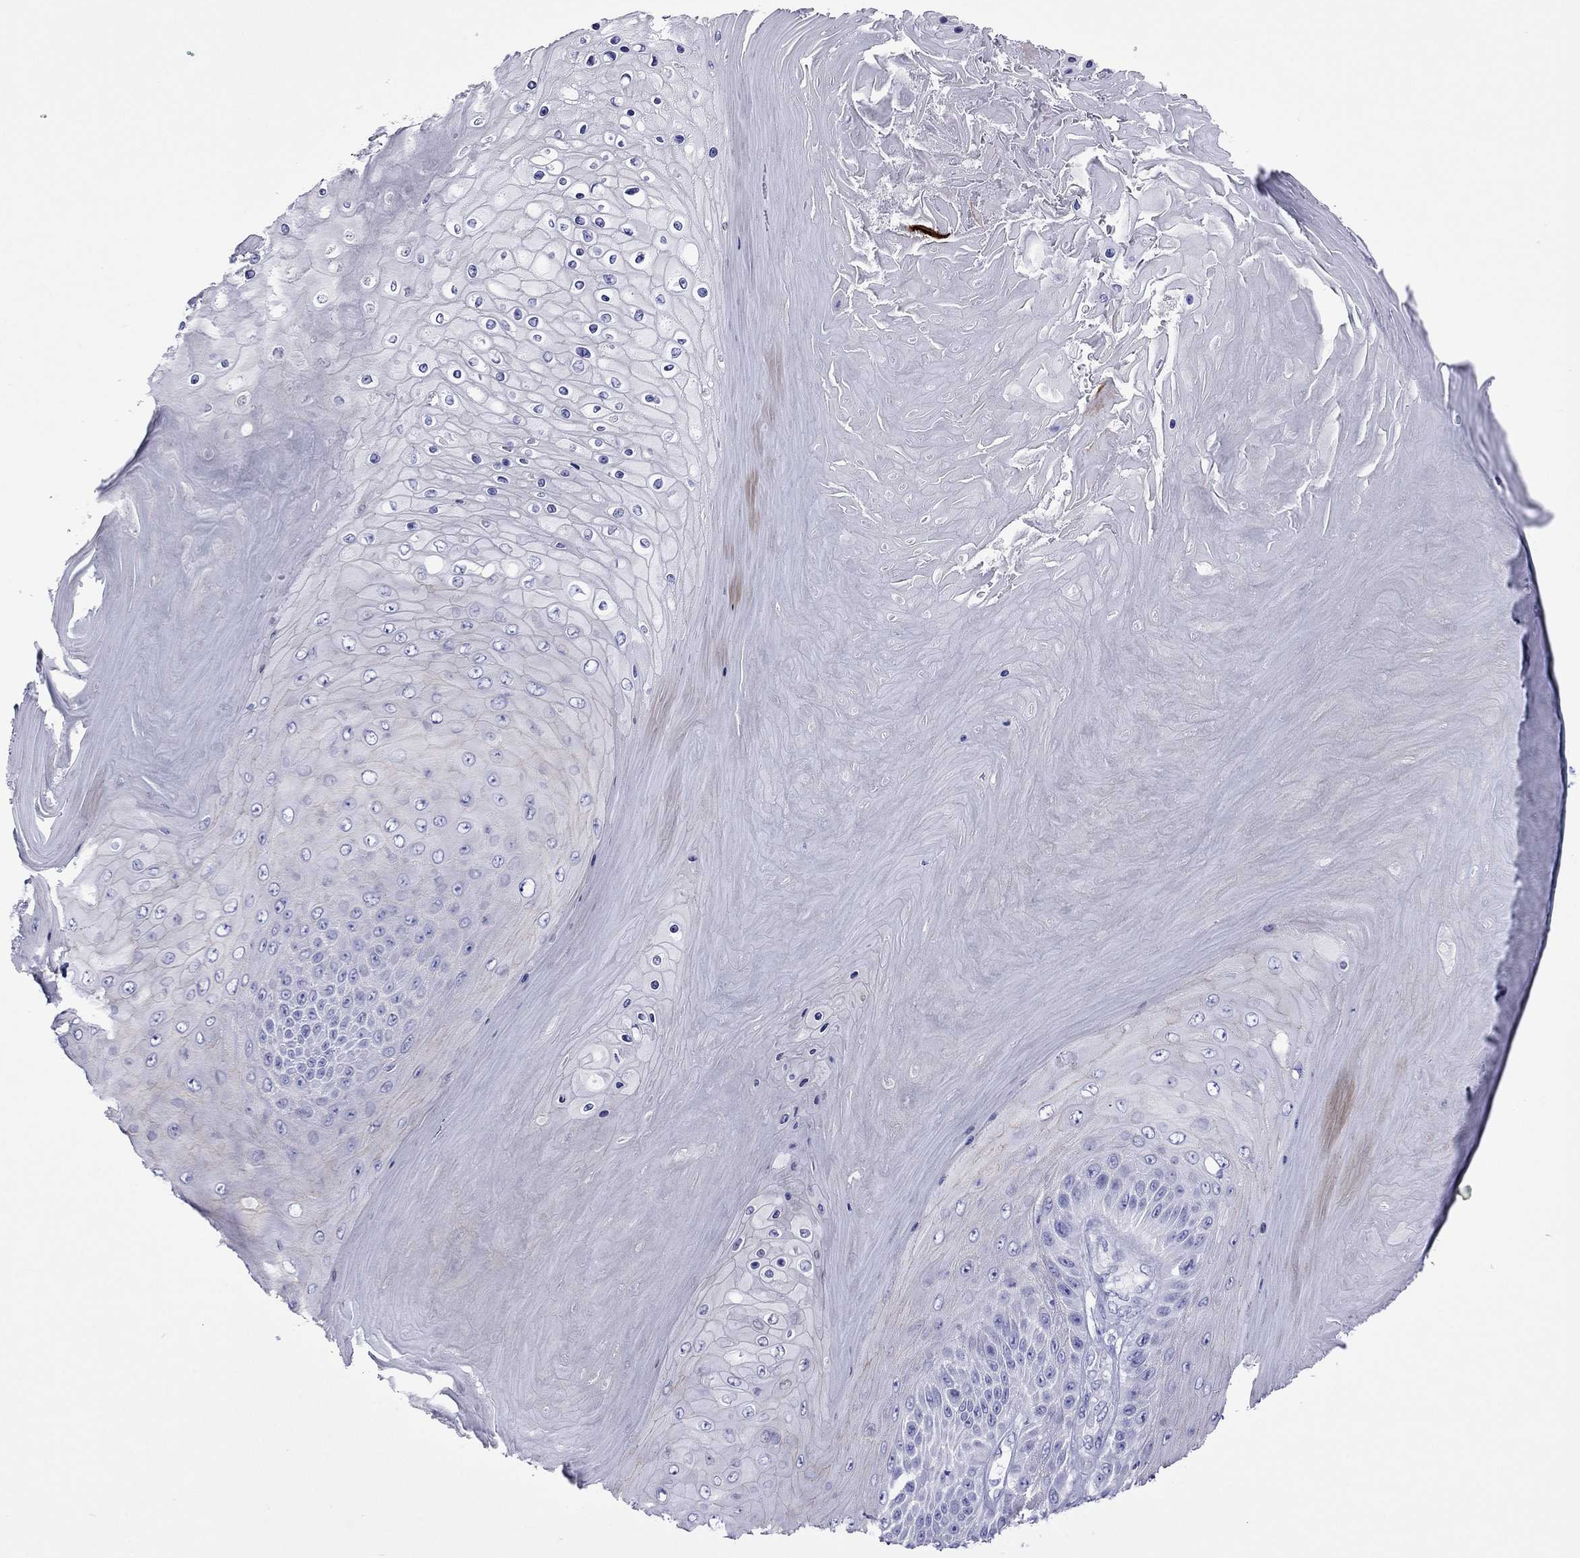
{"staining": {"intensity": "negative", "quantity": "none", "location": "none"}, "tissue": "skin cancer", "cell_type": "Tumor cells", "image_type": "cancer", "snomed": [{"axis": "morphology", "description": "Squamous cell carcinoma, NOS"}, {"axis": "topography", "description": "Skin"}], "caption": "Immunohistochemical staining of human skin squamous cell carcinoma exhibits no significant staining in tumor cells.", "gene": "PCDHA6", "patient": {"sex": "male", "age": 62}}